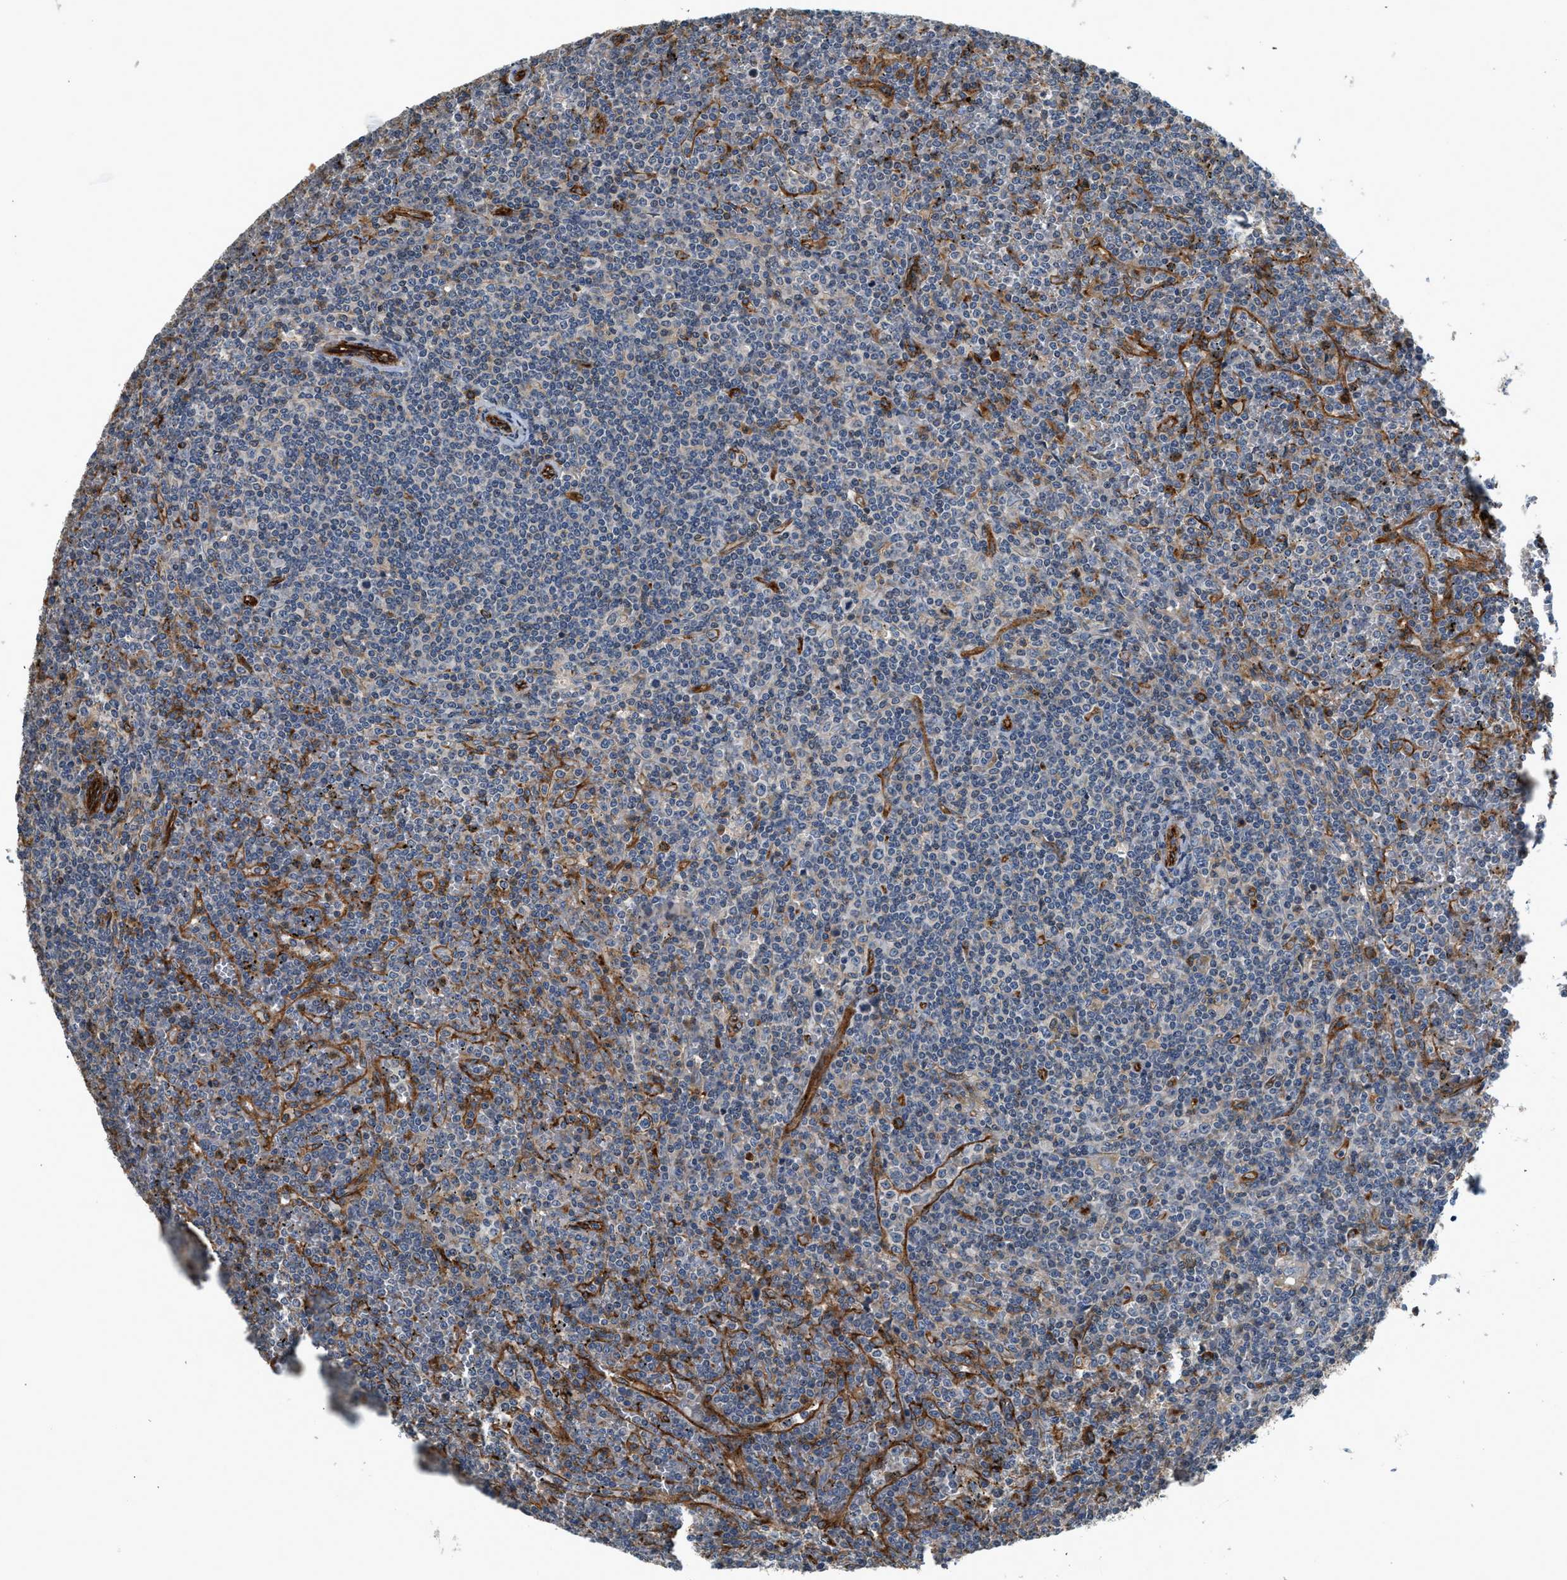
{"staining": {"intensity": "negative", "quantity": "none", "location": "none"}, "tissue": "lymphoma", "cell_type": "Tumor cells", "image_type": "cancer", "snomed": [{"axis": "morphology", "description": "Malignant lymphoma, non-Hodgkin's type, Low grade"}, {"axis": "topography", "description": "Spleen"}], "caption": "DAB immunohistochemical staining of lymphoma exhibits no significant staining in tumor cells. (Brightfield microscopy of DAB (3,3'-diaminobenzidine) immunohistochemistry at high magnification).", "gene": "HIP1", "patient": {"sex": "female", "age": 19}}